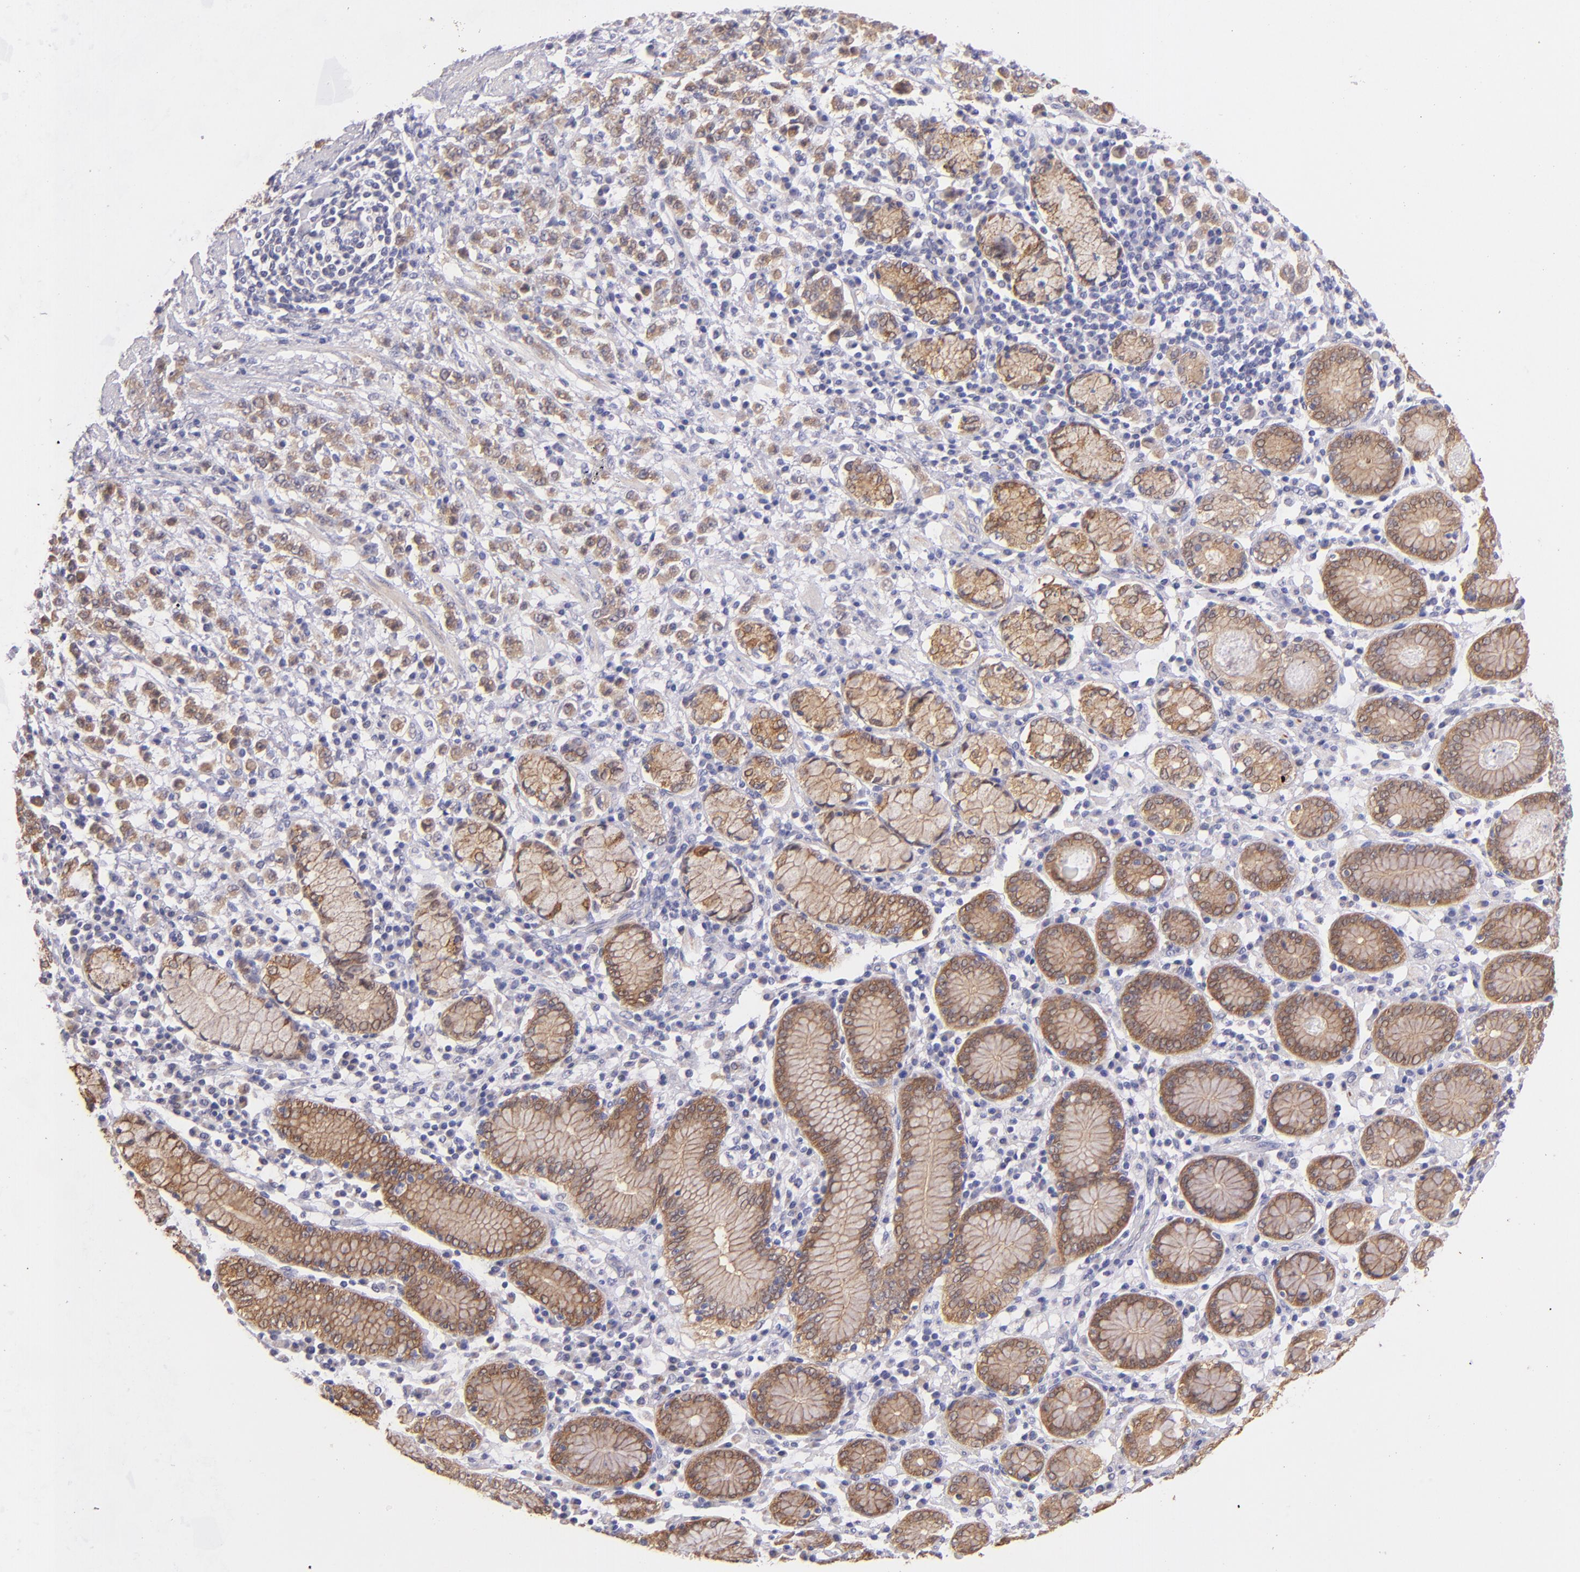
{"staining": {"intensity": "moderate", "quantity": ">75%", "location": "cytoplasmic/membranous"}, "tissue": "stomach cancer", "cell_type": "Tumor cells", "image_type": "cancer", "snomed": [{"axis": "morphology", "description": "Adenocarcinoma, NOS"}, {"axis": "topography", "description": "Stomach, lower"}], "caption": "IHC photomicrograph of stomach cancer stained for a protein (brown), which demonstrates medium levels of moderate cytoplasmic/membranous positivity in about >75% of tumor cells.", "gene": "SH2D4A", "patient": {"sex": "male", "age": 88}}